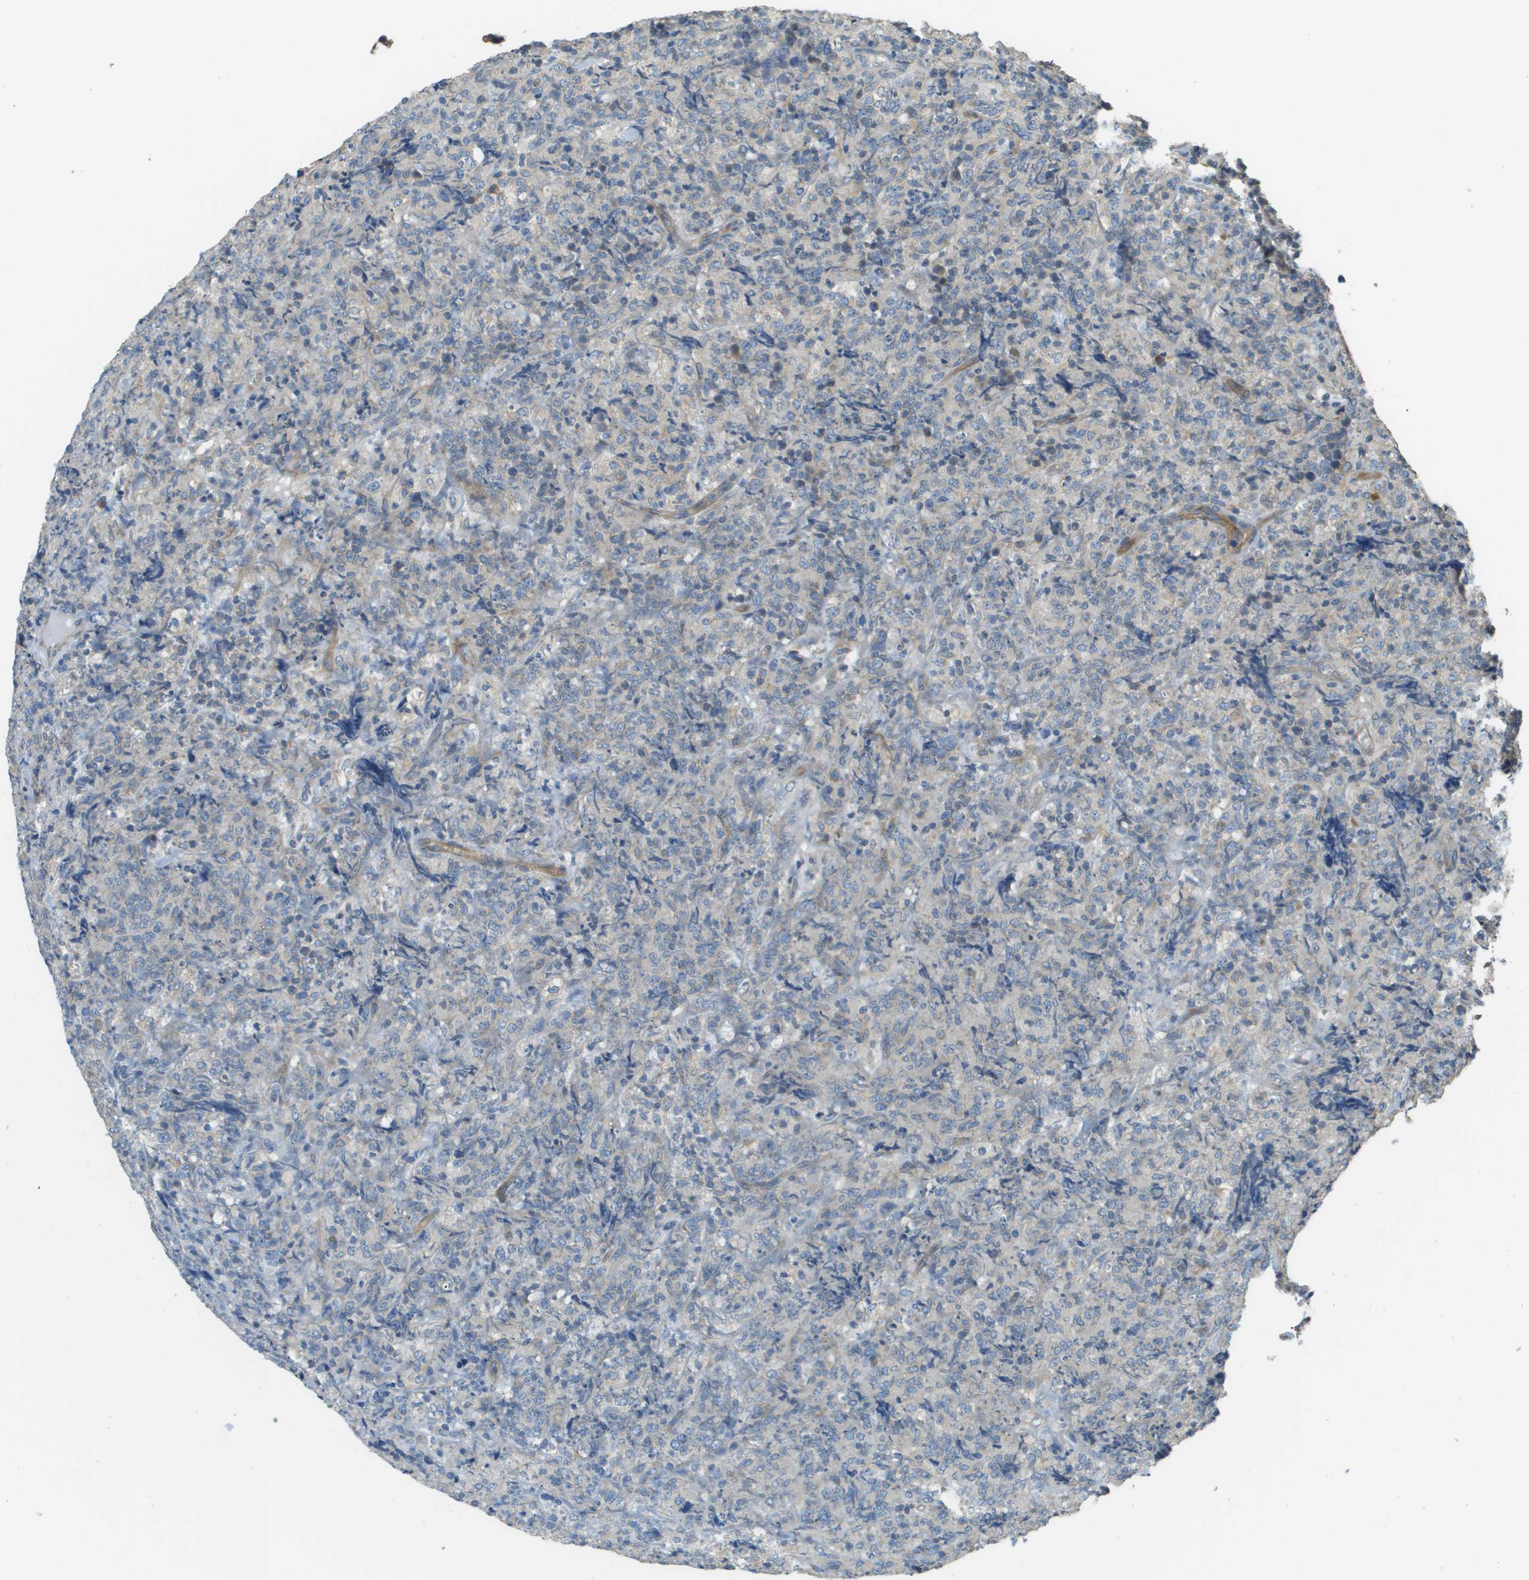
{"staining": {"intensity": "negative", "quantity": "none", "location": "none"}, "tissue": "lymphoma", "cell_type": "Tumor cells", "image_type": "cancer", "snomed": [{"axis": "morphology", "description": "Malignant lymphoma, non-Hodgkin's type, High grade"}, {"axis": "topography", "description": "Tonsil"}], "caption": "This is a photomicrograph of immunohistochemistry staining of high-grade malignant lymphoma, non-Hodgkin's type, which shows no staining in tumor cells.", "gene": "DNAJB11", "patient": {"sex": "female", "age": 36}}